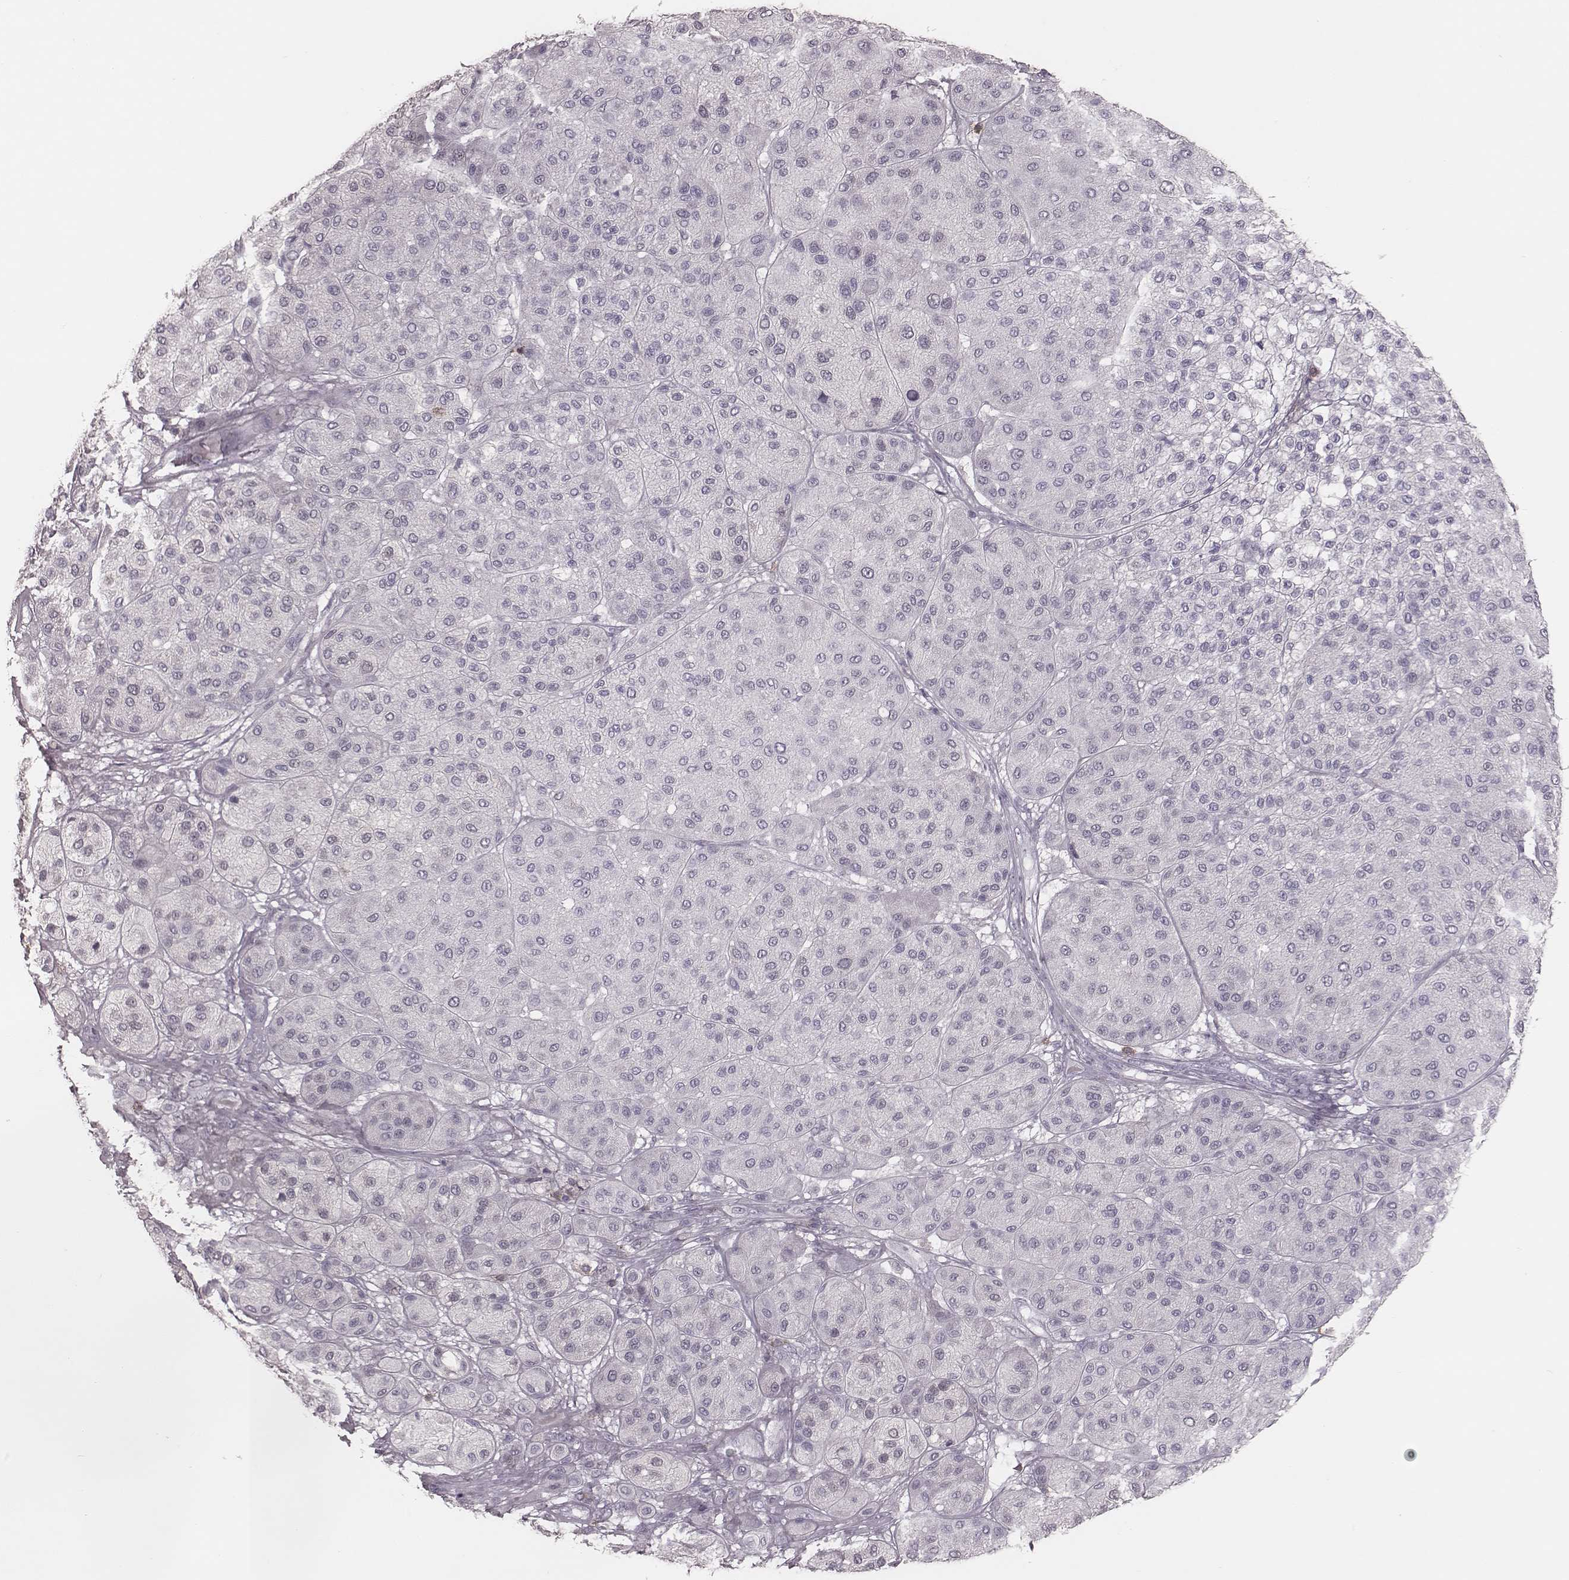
{"staining": {"intensity": "negative", "quantity": "none", "location": "none"}, "tissue": "melanoma", "cell_type": "Tumor cells", "image_type": "cancer", "snomed": [{"axis": "morphology", "description": "Malignant melanoma, Metastatic site"}, {"axis": "topography", "description": "Smooth muscle"}], "caption": "The immunohistochemistry histopathology image has no significant expression in tumor cells of melanoma tissue.", "gene": "PDCD1", "patient": {"sex": "male", "age": 41}}